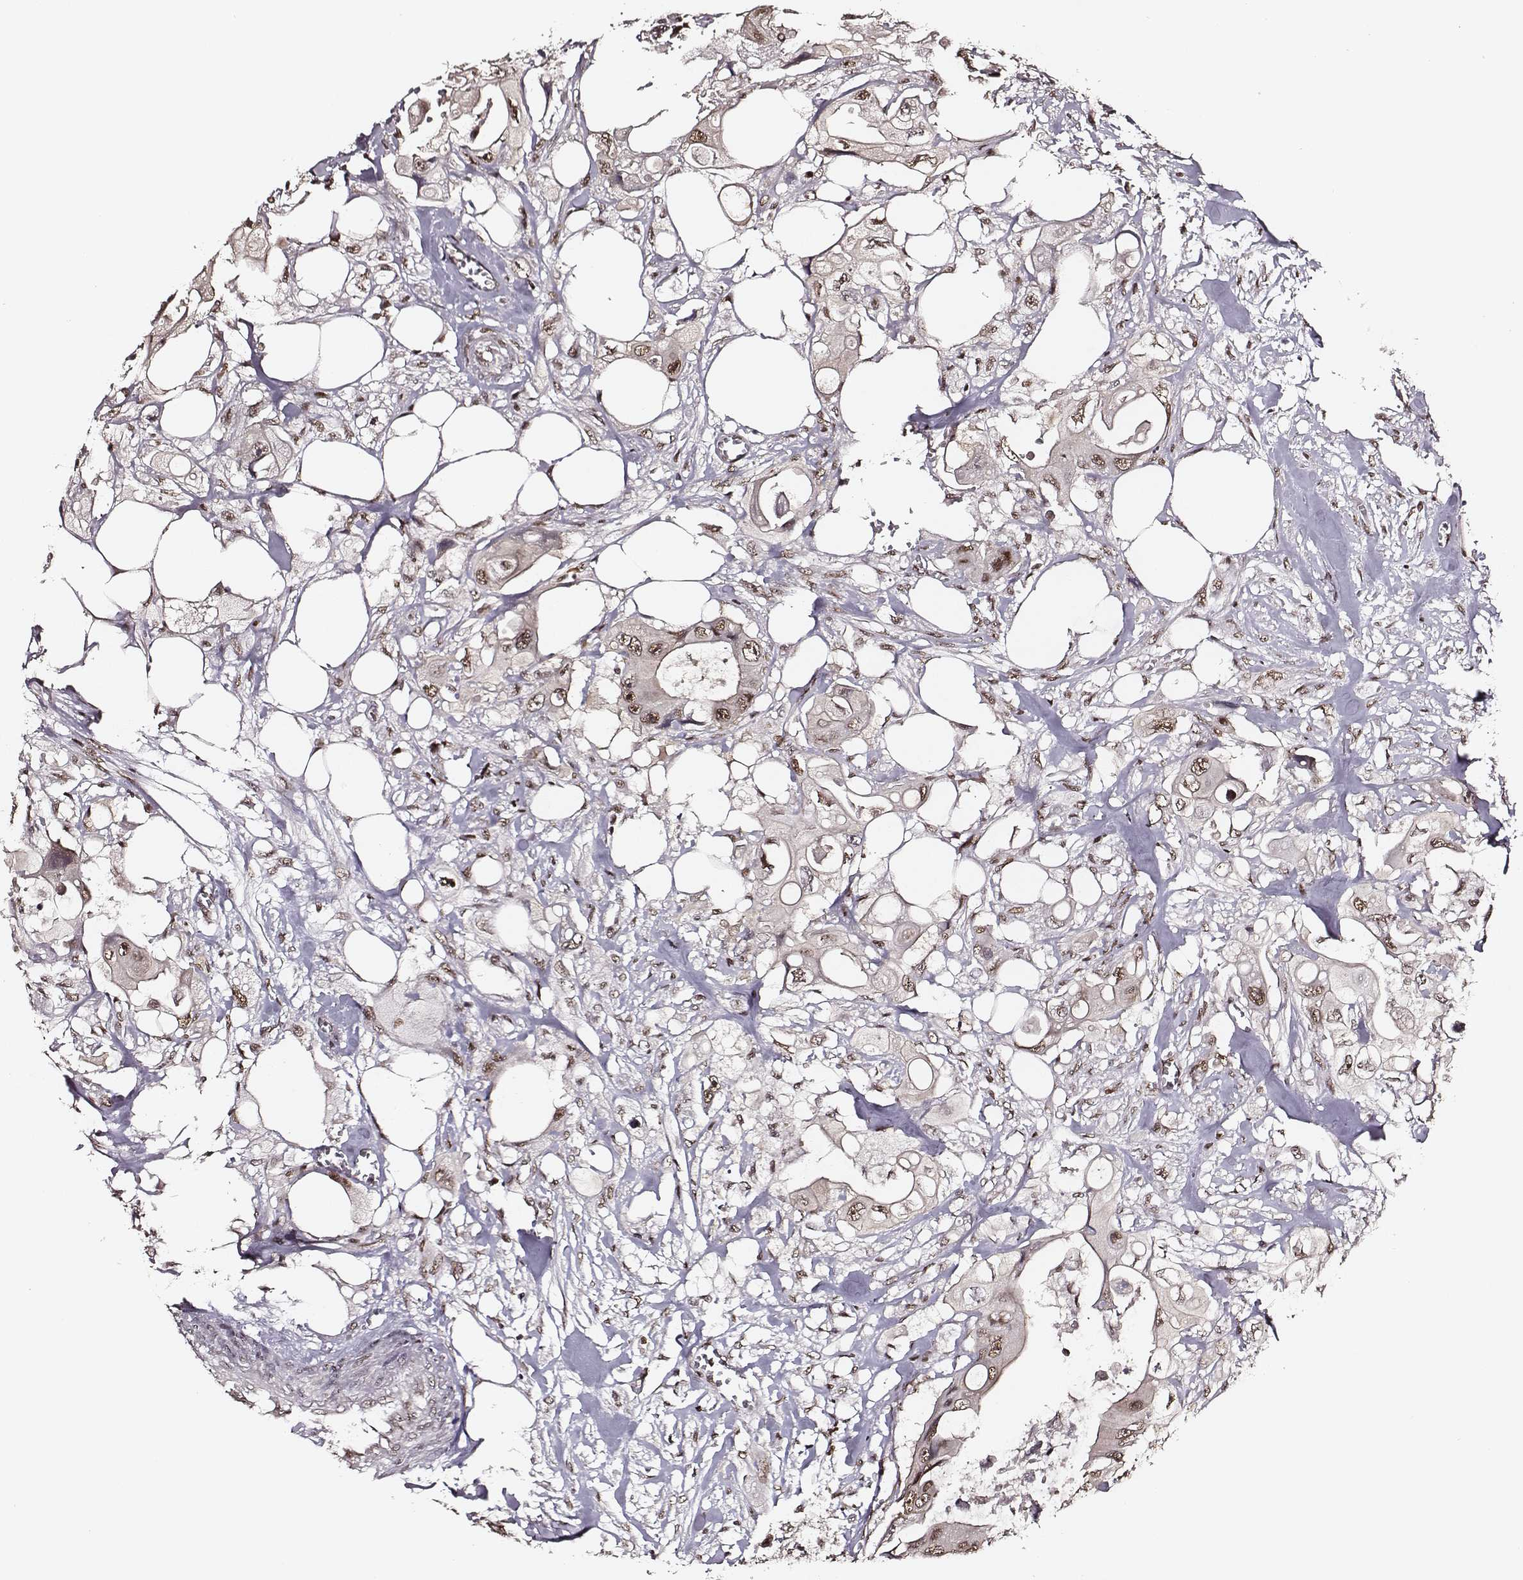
{"staining": {"intensity": "moderate", "quantity": ">75%", "location": "nuclear"}, "tissue": "colorectal cancer", "cell_type": "Tumor cells", "image_type": "cancer", "snomed": [{"axis": "morphology", "description": "Adenocarcinoma, NOS"}, {"axis": "topography", "description": "Rectum"}], "caption": "Protein expression analysis of colorectal cancer (adenocarcinoma) exhibits moderate nuclear staining in about >75% of tumor cells.", "gene": "PPARA", "patient": {"sex": "male", "age": 63}}